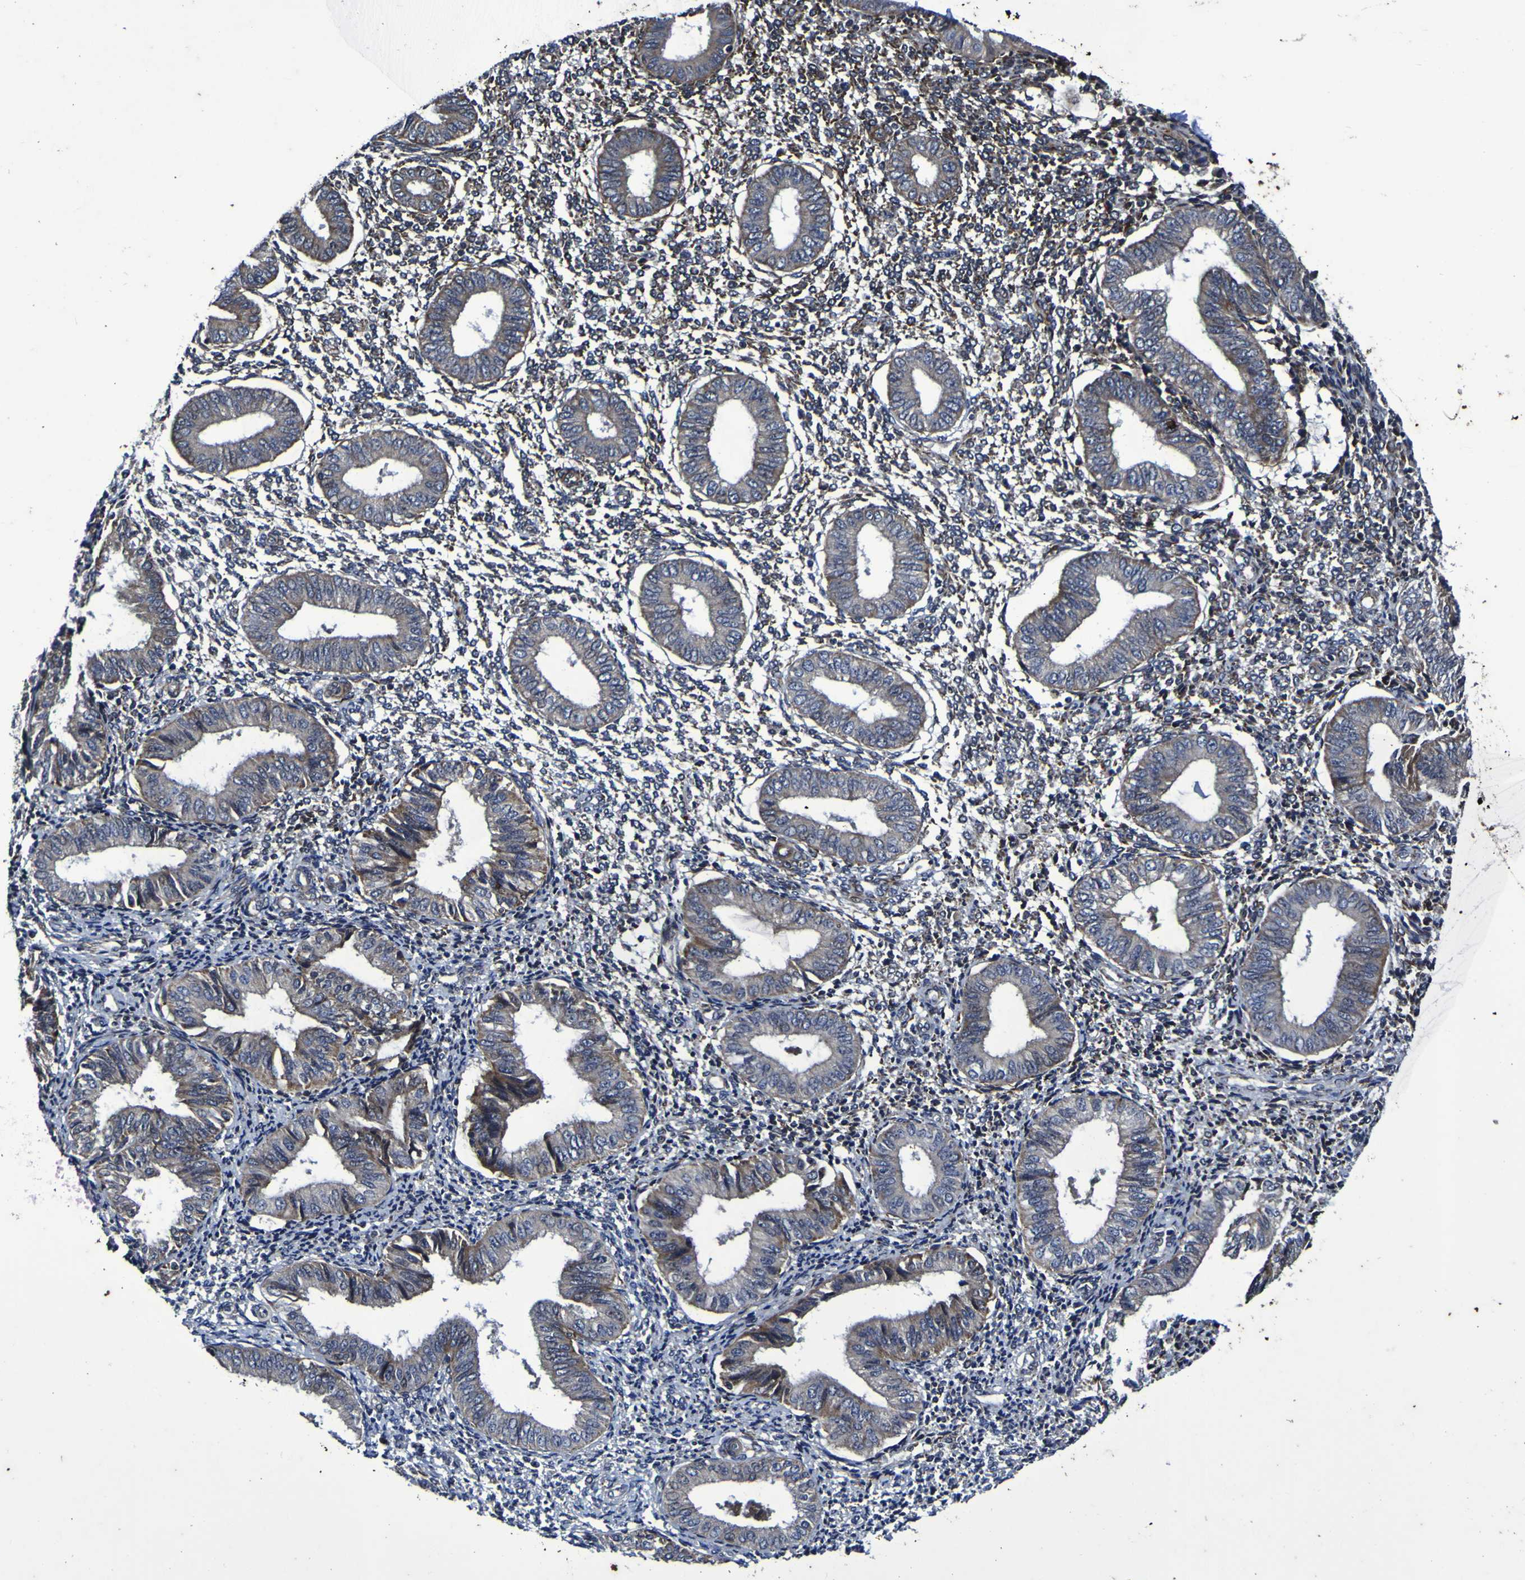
{"staining": {"intensity": "negative", "quantity": "none", "location": "none"}, "tissue": "endometrium", "cell_type": "Cells in endometrial stroma", "image_type": "normal", "snomed": [{"axis": "morphology", "description": "Normal tissue, NOS"}, {"axis": "topography", "description": "Endometrium"}], "caption": "IHC photomicrograph of unremarkable endometrium: human endometrium stained with DAB displays no significant protein staining in cells in endometrial stroma.", "gene": "P3H1", "patient": {"sex": "female", "age": 50}}